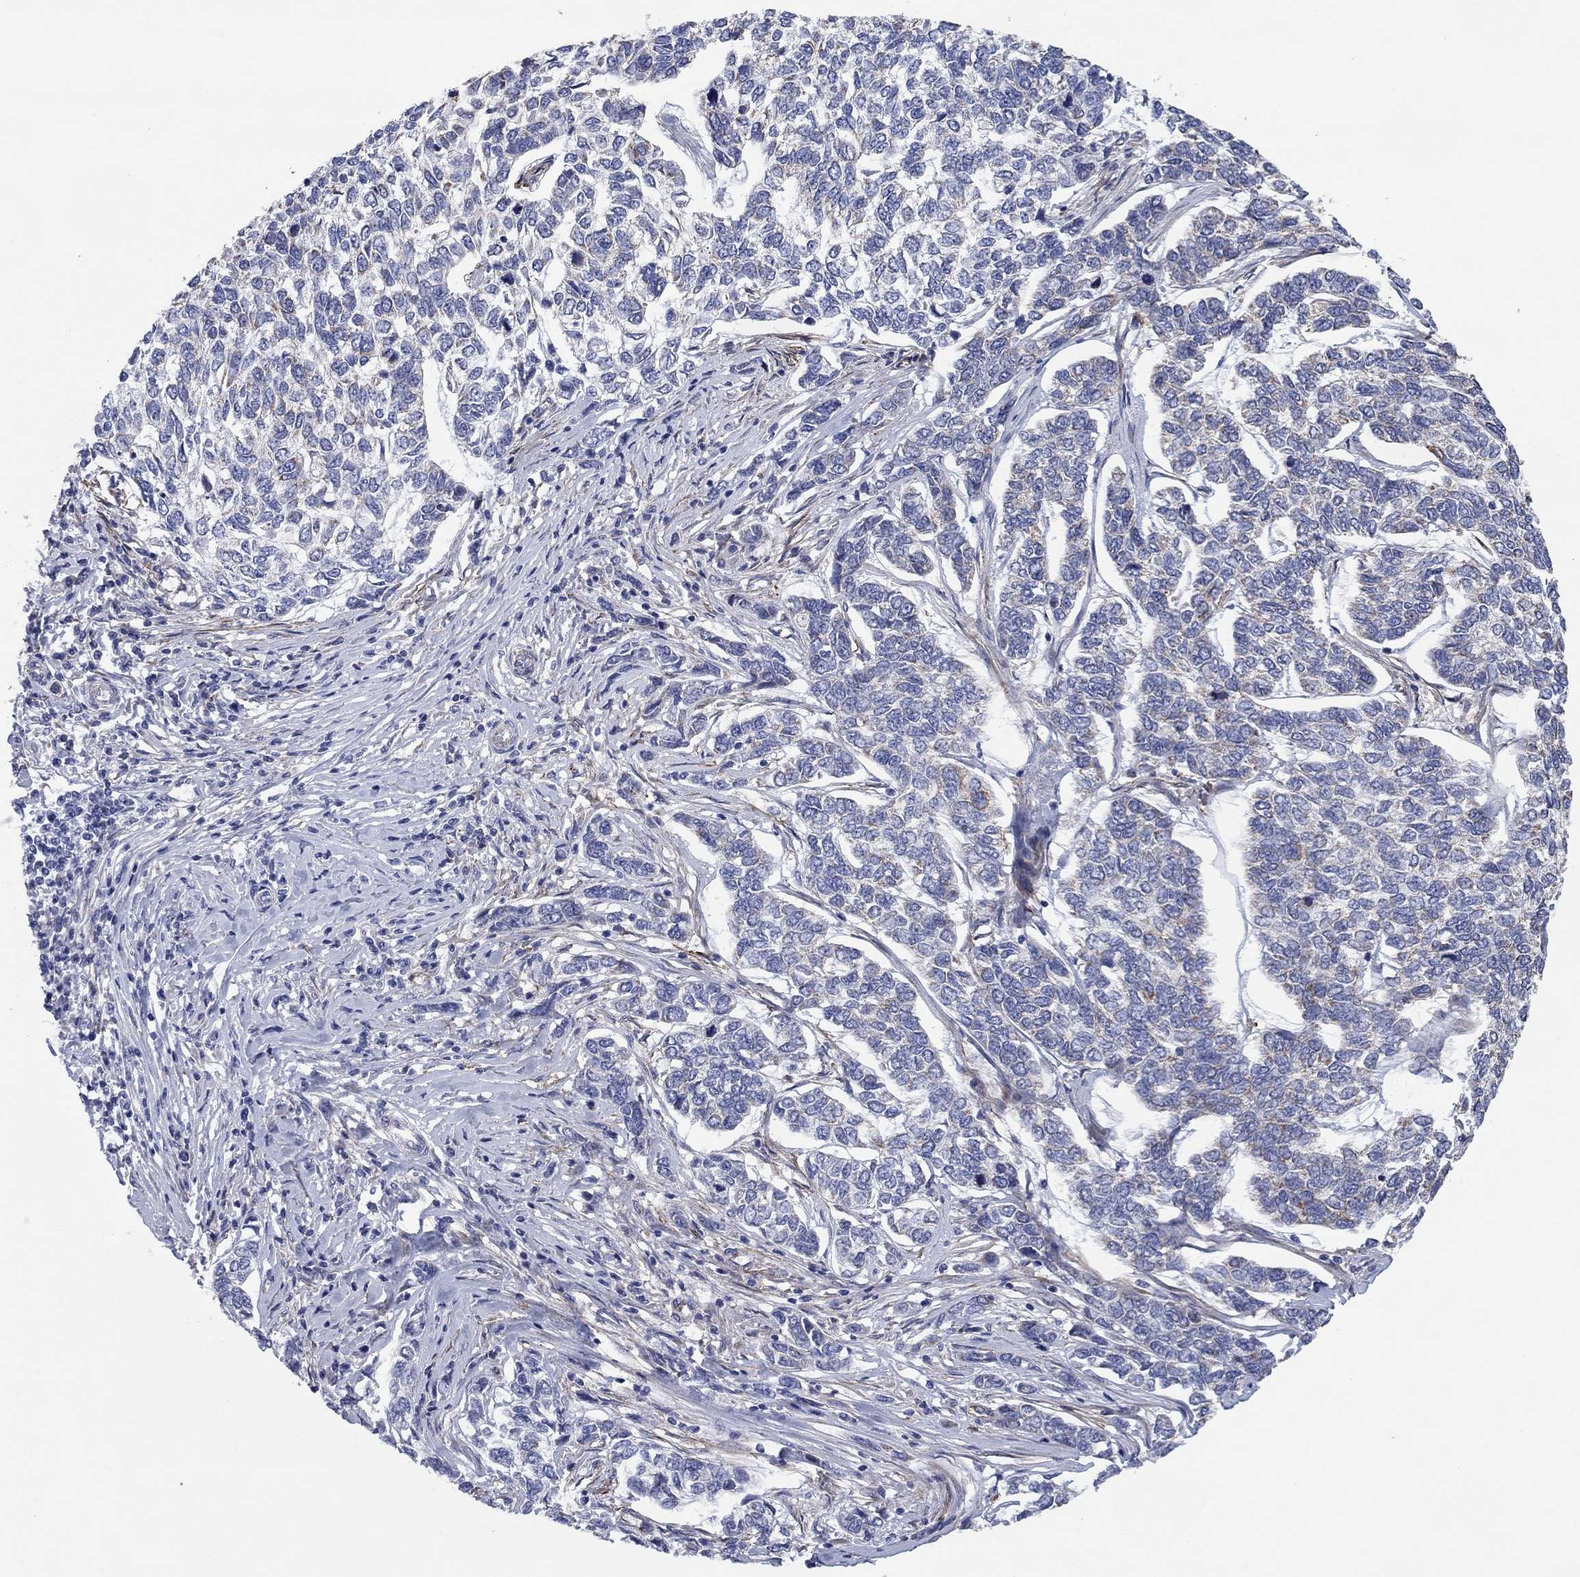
{"staining": {"intensity": "weak", "quantity": "<25%", "location": "cytoplasmic/membranous"}, "tissue": "skin cancer", "cell_type": "Tumor cells", "image_type": "cancer", "snomed": [{"axis": "morphology", "description": "Basal cell carcinoma"}, {"axis": "topography", "description": "Skin"}], "caption": "DAB (3,3'-diaminobenzidine) immunohistochemical staining of skin basal cell carcinoma displays no significant staining in tumor cells.", "gene": "MGST3", "patient": {"sex": "female", "age": 65}}